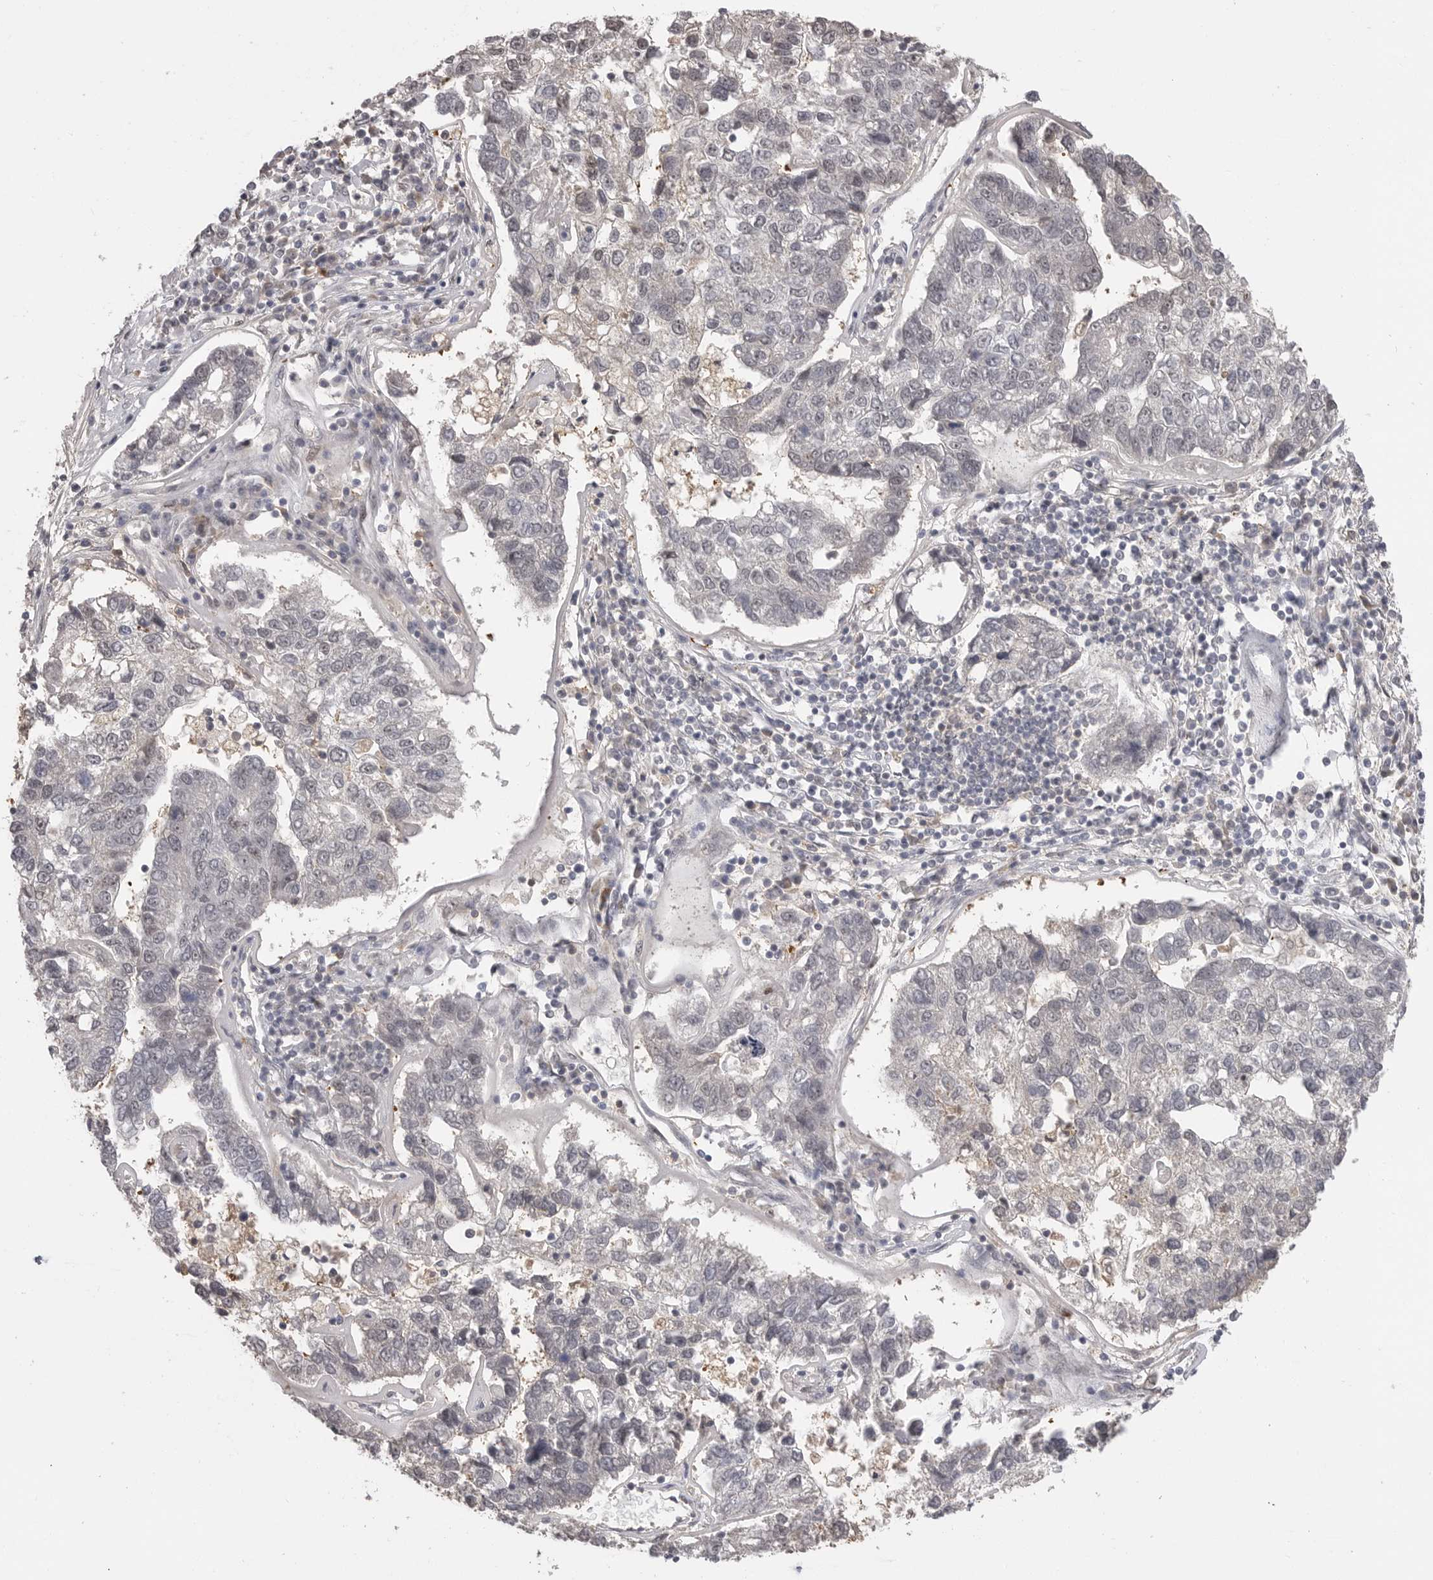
{"staining": {"intensity": "negative", "quantity": "none", "location": "none"}, "tissue": "pancreatic cancer", "cell_type": "Tumor cells", "image_type": "cancer", "snomed": [{"axis": "morphology", "description": "Adenocarcinoma, NOS"}, {"axis": "topography", "description": "Pancreas"}], "caption": "A photomicrograph of pancreatic cancer (adenocarcinoma) stained for a protein demonstrates no brown staining in tumor cells.", "gene": "PLEKHF1", "patient": {"sex": "female", "age": 61}}